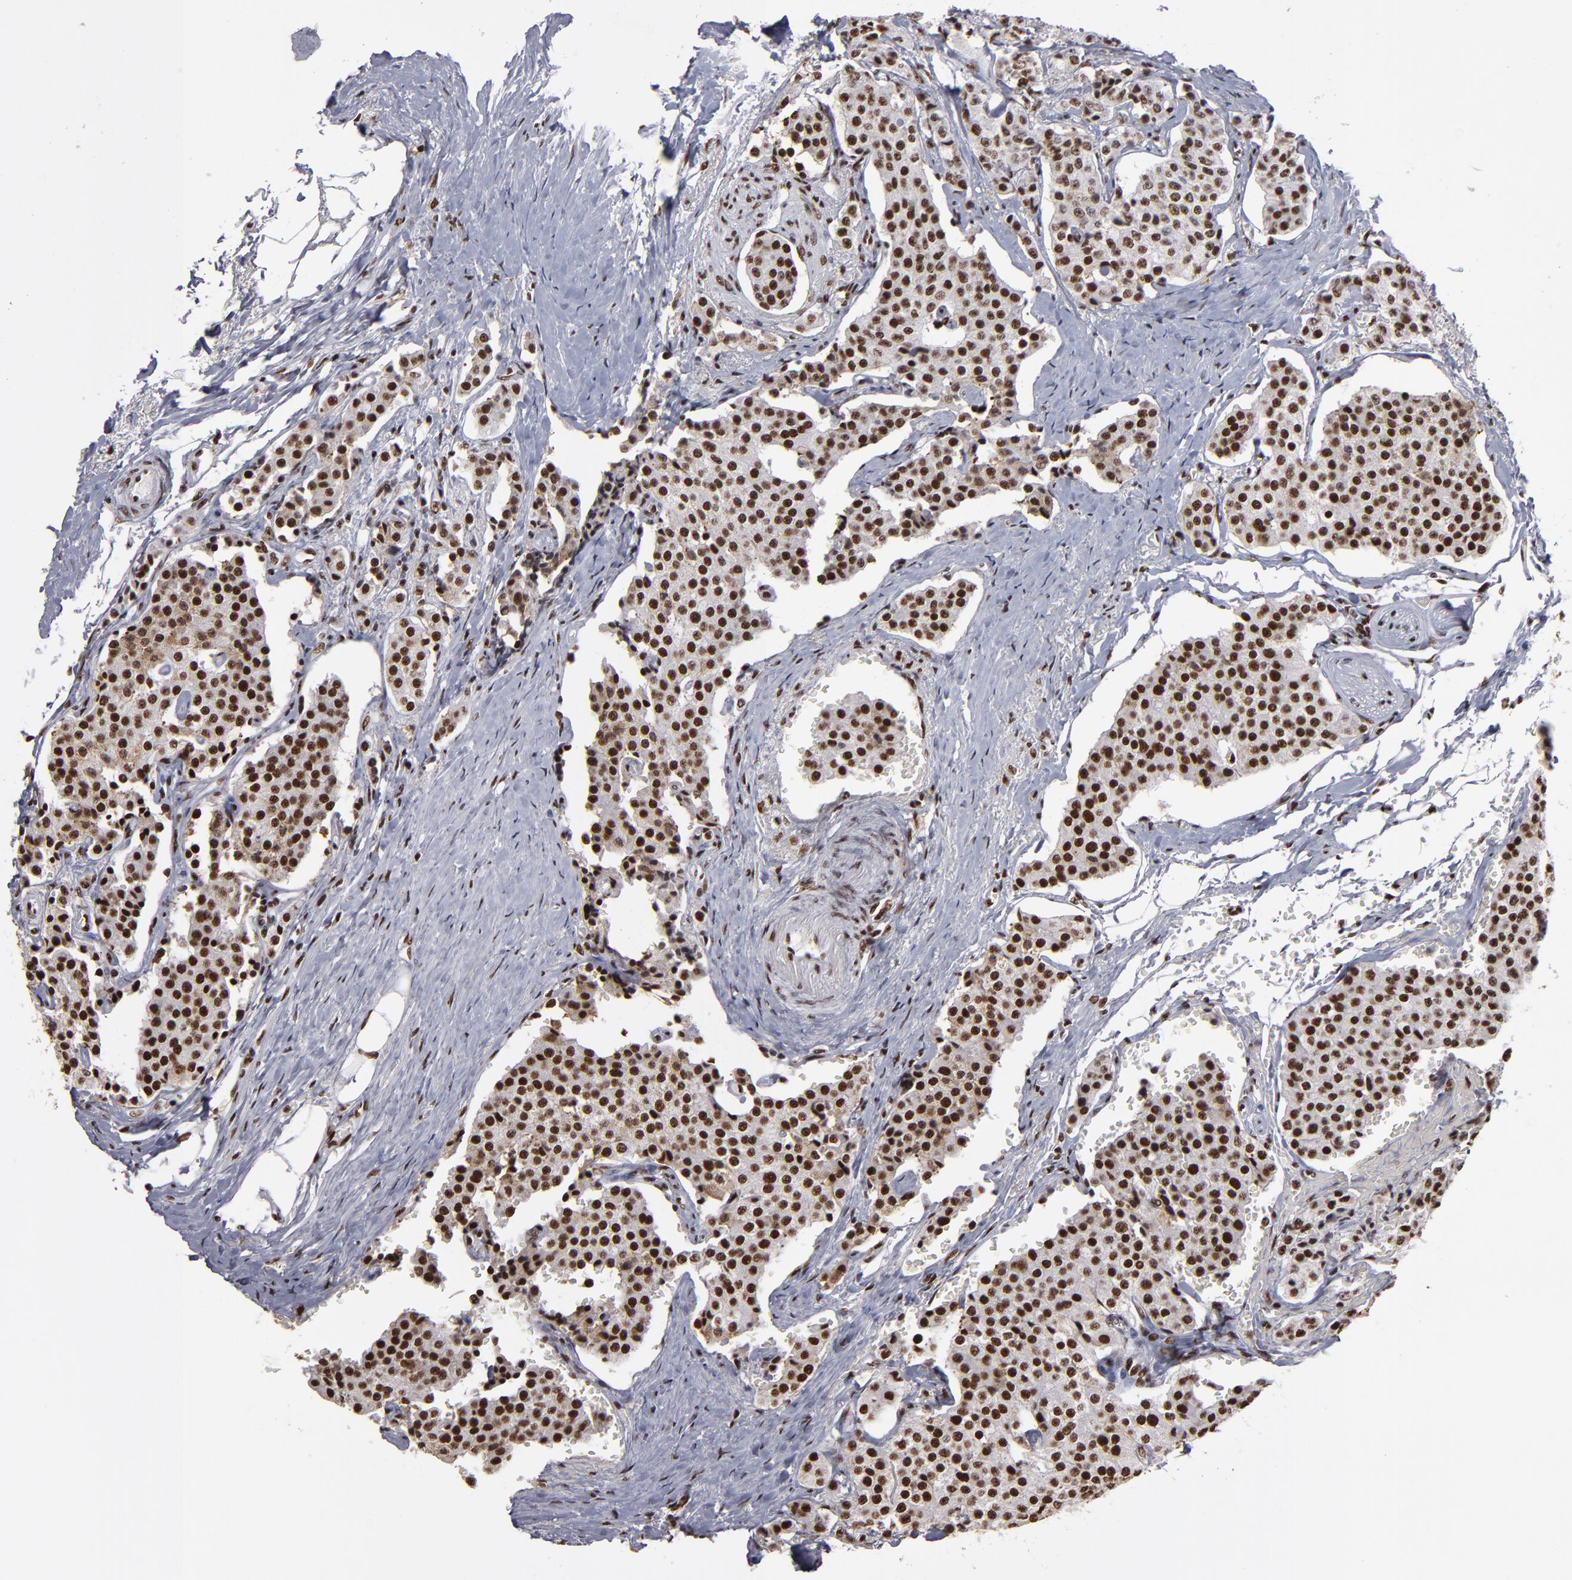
{"staining": {"intensity": "strong", "quantity": ">75%", "location": "nuclear"}, "tissue": "carcinoid", "cell_type": "Tumor cells", "image_type": "cancer", "snomed": [{"axis": "morphology", "description": "Carcinoid, malignant, NOS"}, {"axis": "topography", "description": "Colon"}], "caption": "Strong nuclear staining is seen in about >75% of tumor cells in carcinoid.", "gene": "MRE11", "patient": {"sex": "female", "age": 61}}